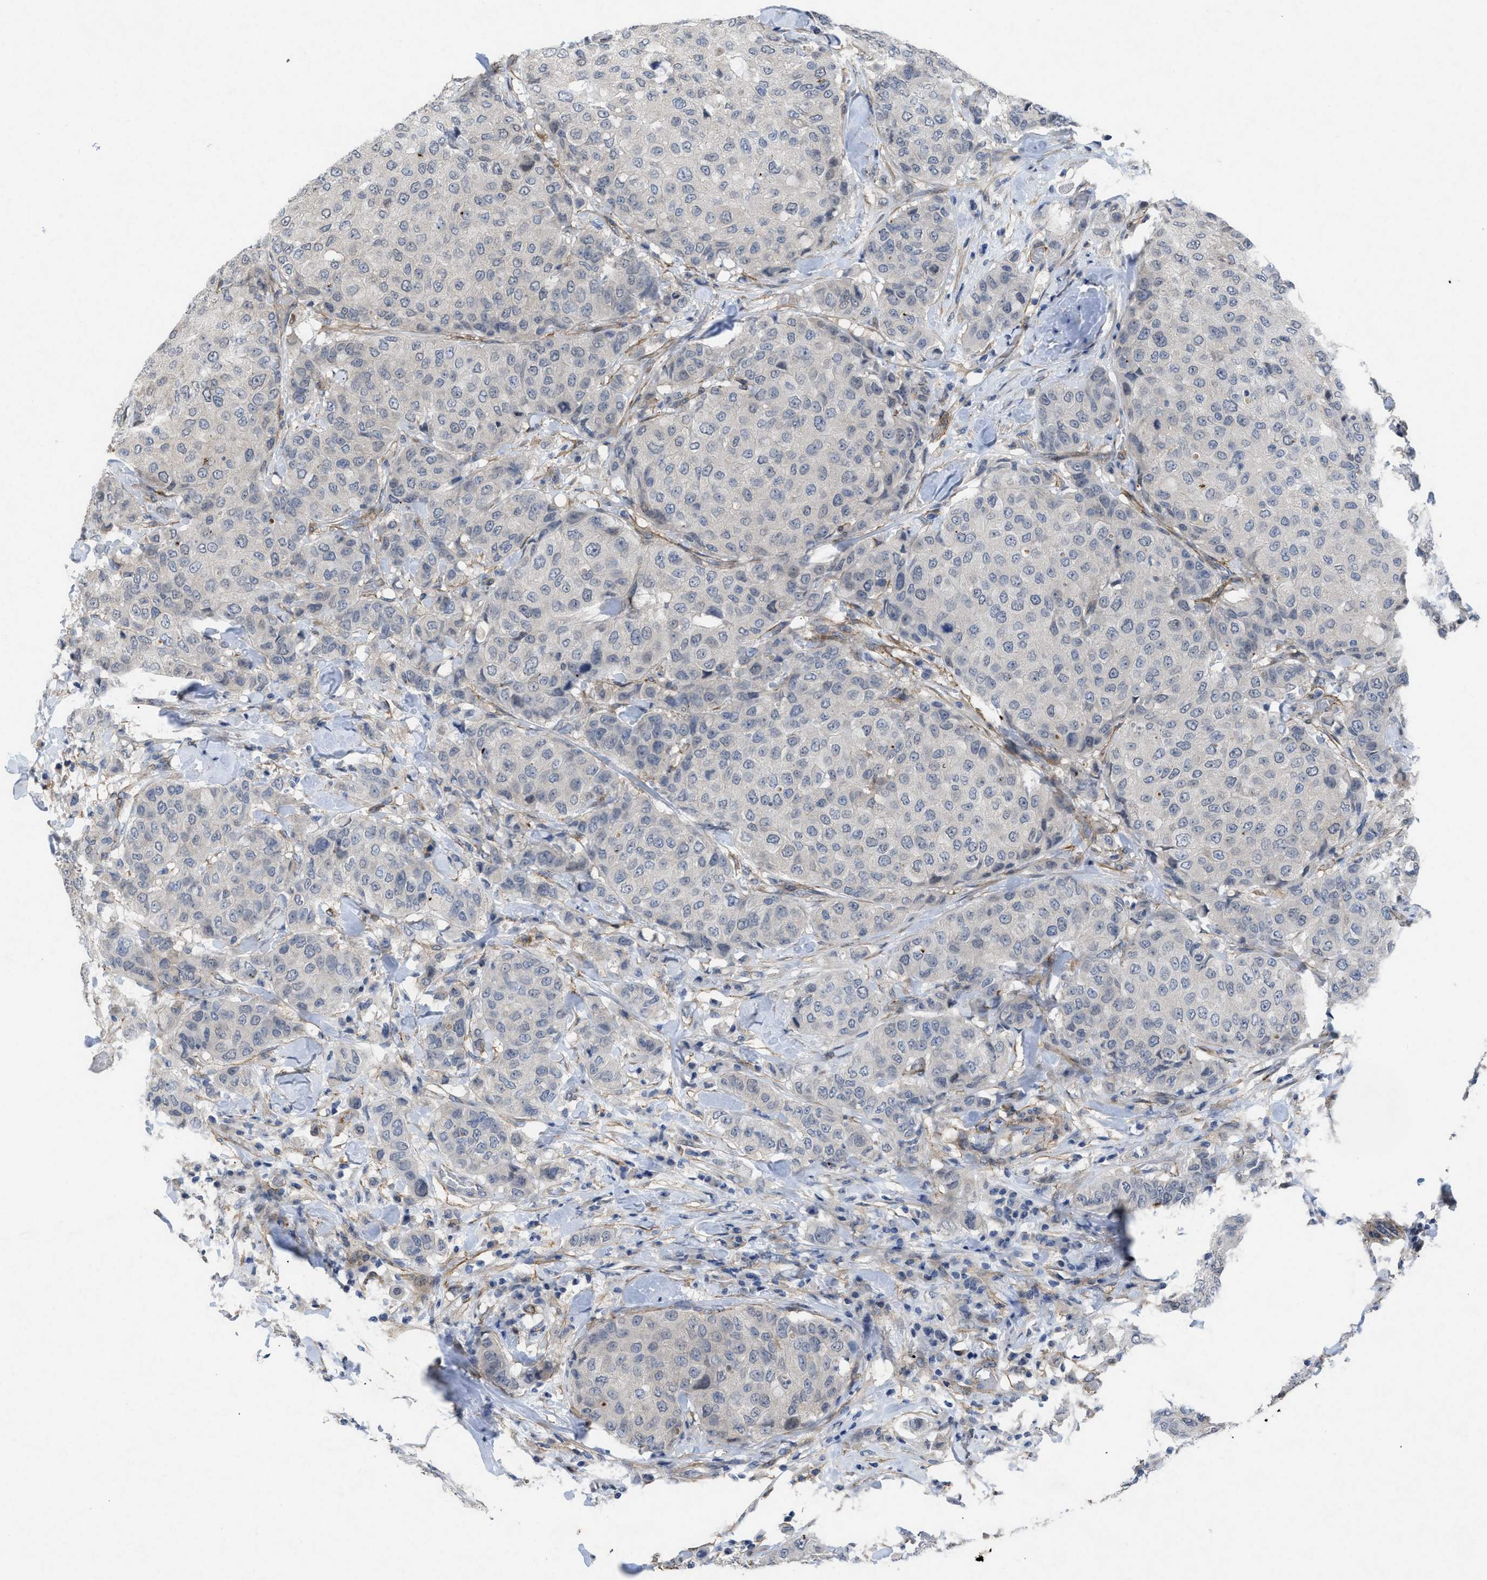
{"staining": {"intensity": "negative", "quantity": "none", "location": "none"}, "tissue": "breast cancer", "cell_type": "Tumor cells", "image_type": "cancer", "snomed": [{"axis": "morphology", "description": "Duct carcinoma"}, {"axis": "topography", "description": "Breast"}], "caption": "Human breast cancer stained for a protein using immunohistochemistry (IHC) exhibits no expression in tumor cells.", "gene": "PDGFRA", "patient": {"sex": "female", "age": 27}}